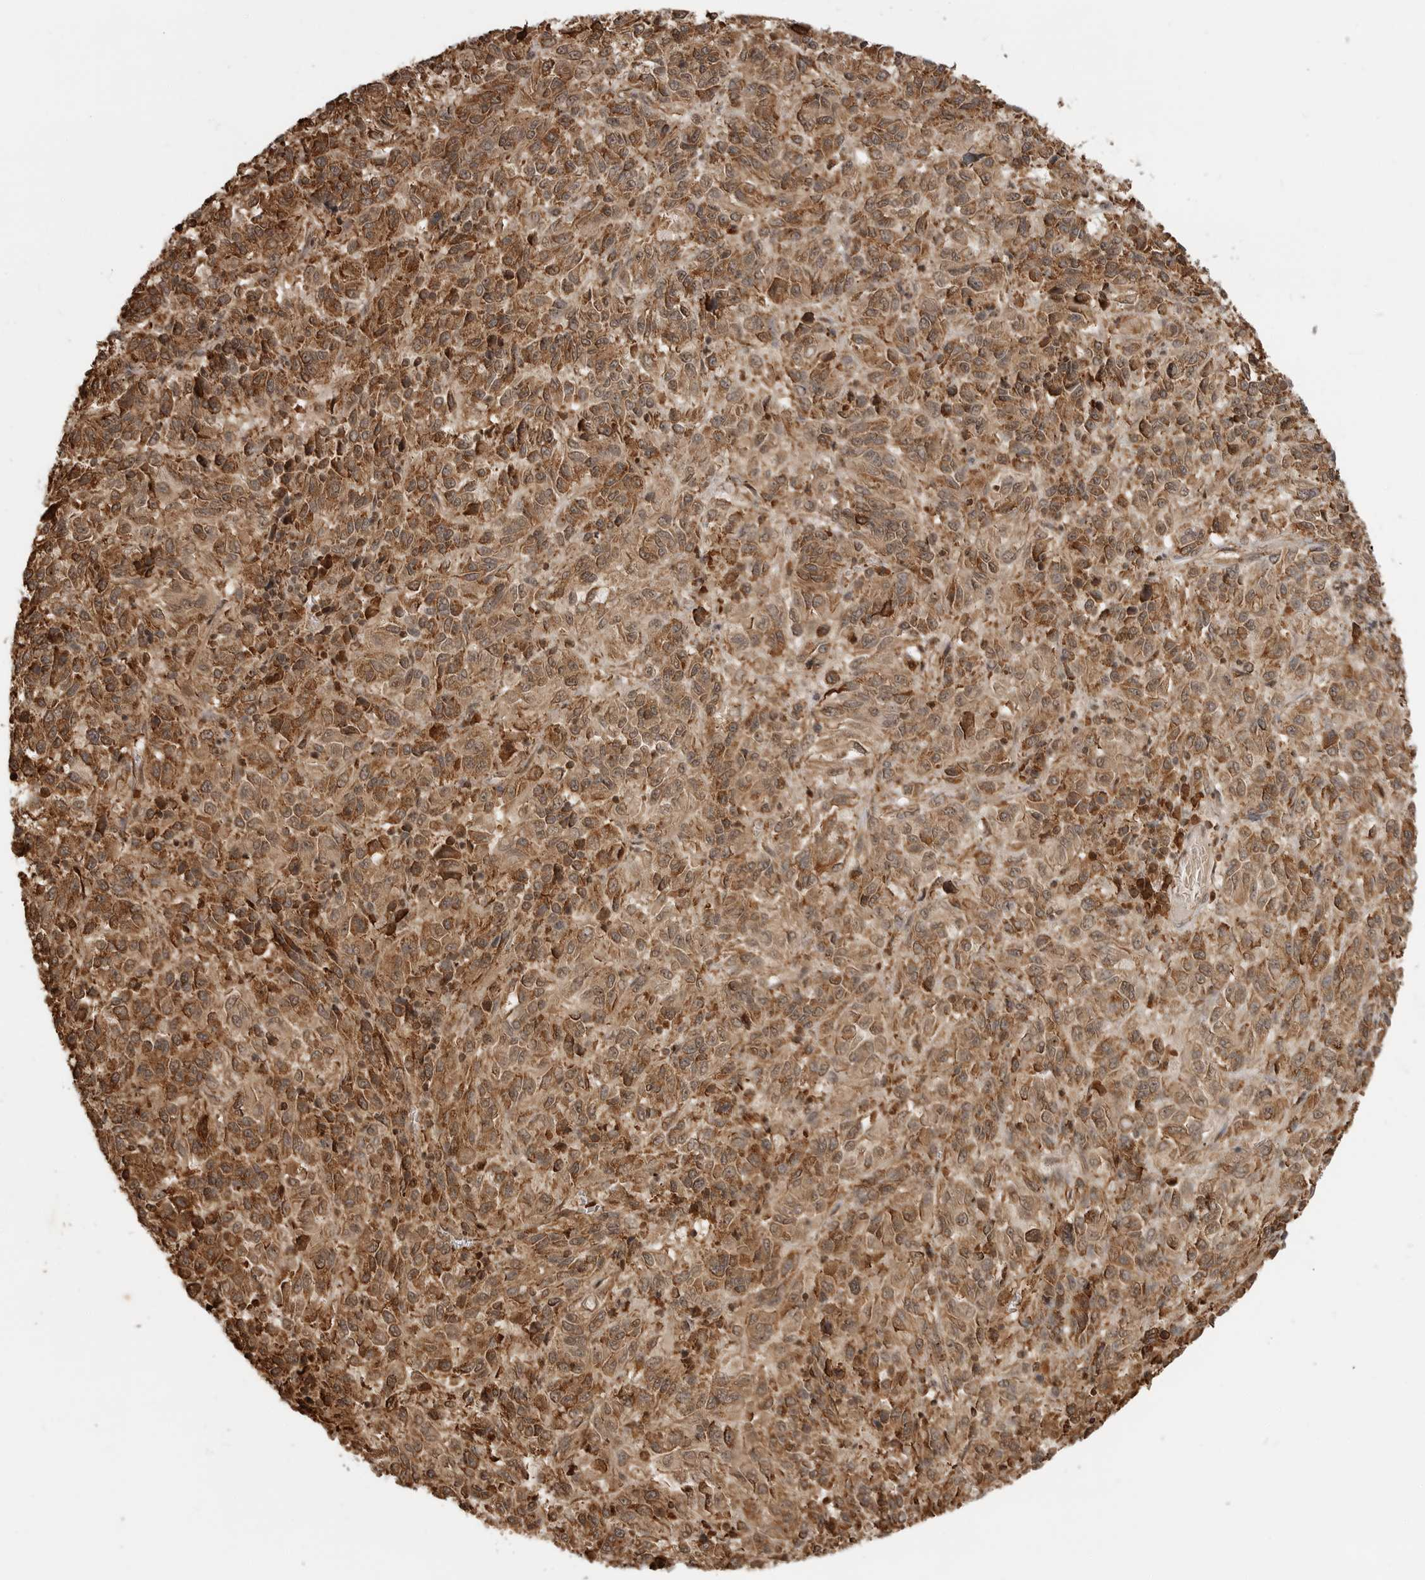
{"staining": {"intensity": "moderate", "quantity": ">75%", "location": "cytoplasmic/membranous,nuclear"}, "tissue": "melanoma", "cell_type": "Tumor cells", "image_type": "cancer", "snomed": [{"axis": "morphology", "description": "Malignant melanoma, Metastatic site"}, {"axis": "topography", "description": "Lung"}], "caption": "Human malignant melanoma (metastatic site) stained for a protein (brown) demonstrates moderate cytoplasmic/membranous and nuclear positive staining in approximately >75% of tumor cells.", "gene": "BMP2K", "patient": {"sex": "male", "age": 64}}